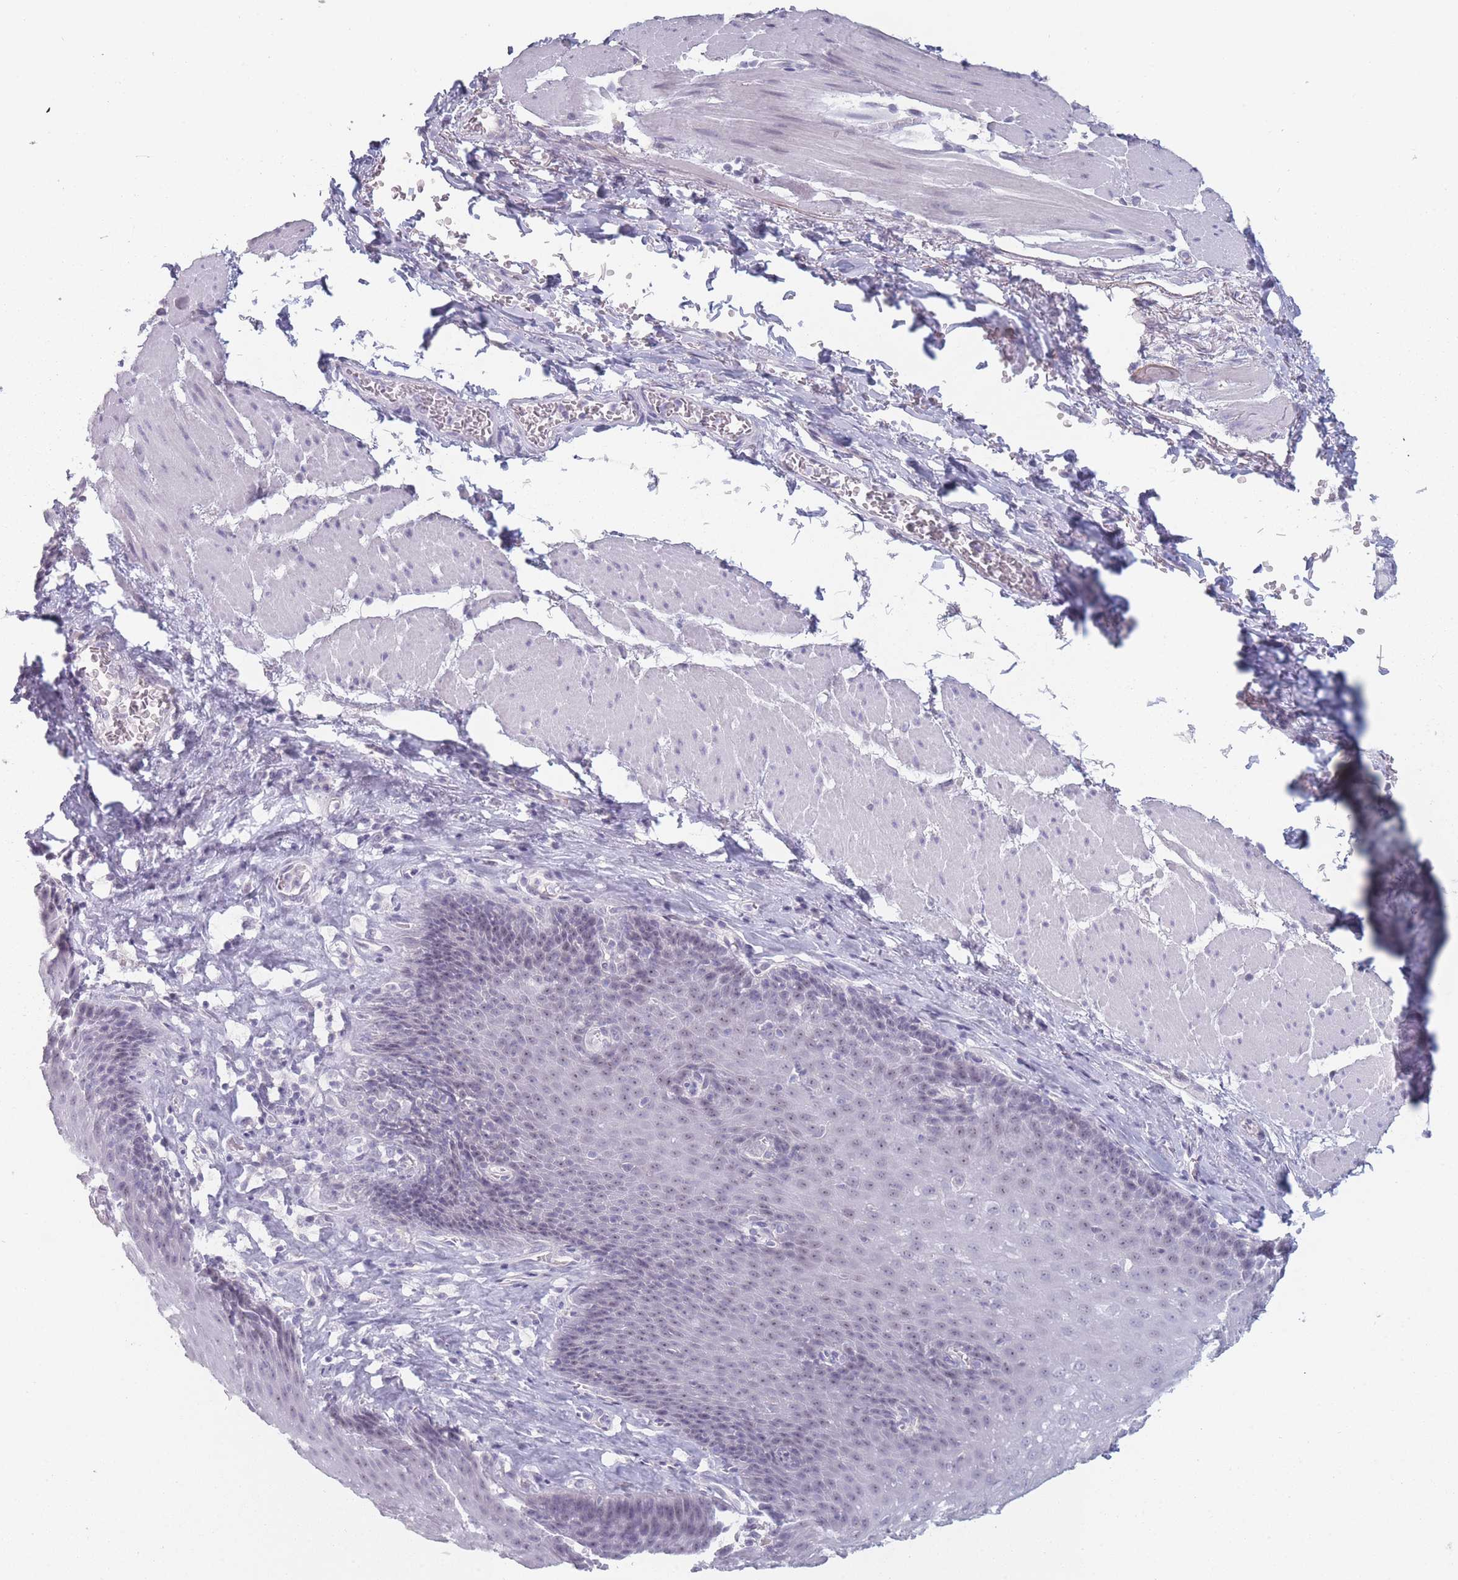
{"staining": {"intensity": "weak", "quantity": "25%-75%", "location": "nuclear"}, "tissue": "esophagus", "cell_type": "Squamous epithelial cells", "image_type": "normal", "snomed": [{"axis": "morphology", "description": "Normal tissue, NOS"}, {"axis": "topography", "description": "Esophagus"}], "caption": "High-magnification brightfield microscopy of benign esophagus stained with DAB (3,3'-diaminobenzidine) (brown) and counterstained with hematoxylin (blue). squamous epithelial cells exhibit weak nuclear staining is seen in about25%-75% of cells. (Stains: DAB in brown, nuclei in blue, Microscopy: brightfield microscopy at high magnification).", "gene": "ROS1", "patient": {"sex": "female", "age": 66}}